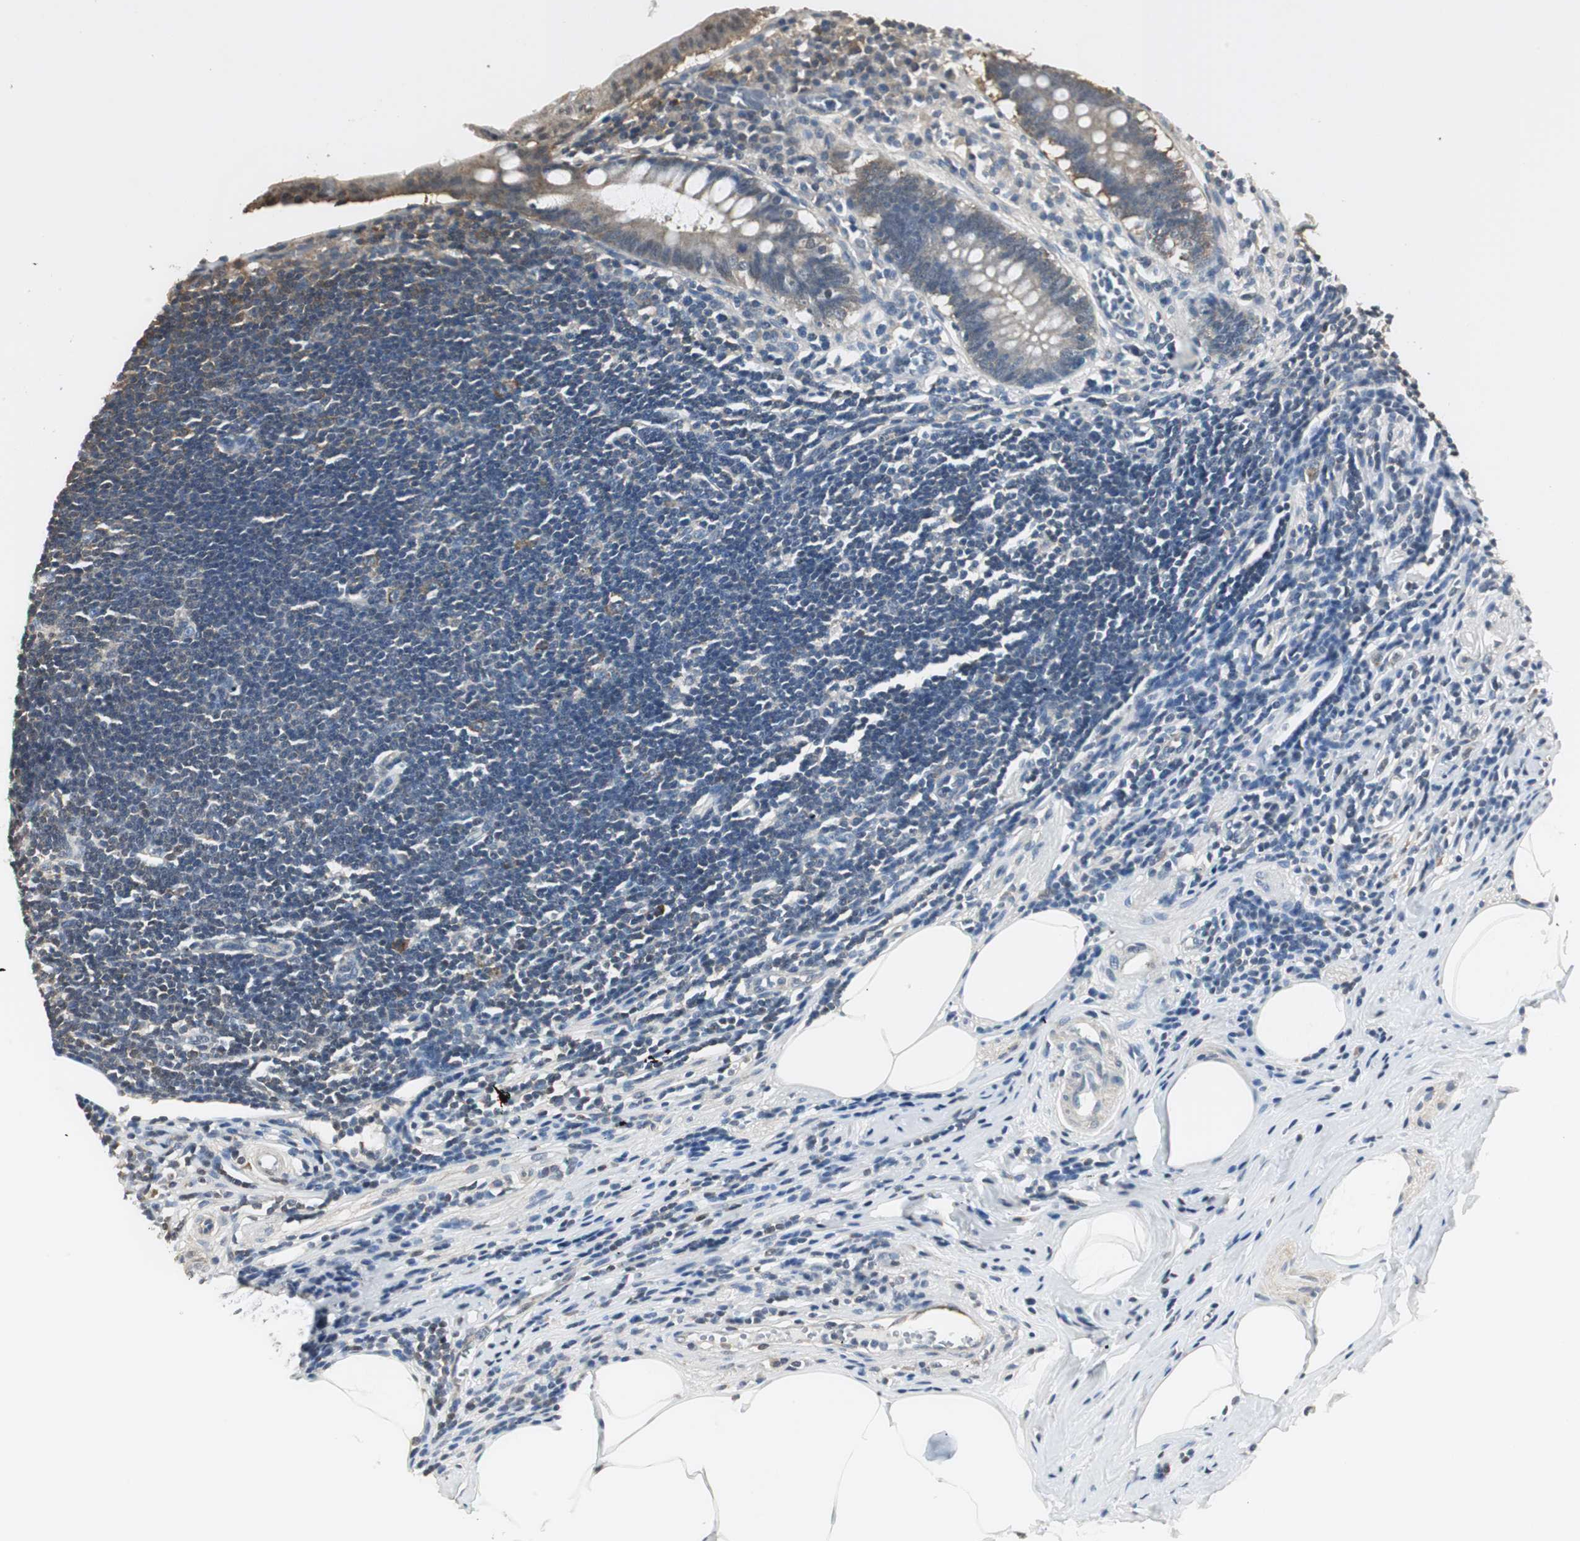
{"staining": {"intensity": "moderate", "quantity": ">75%", "location": "cytoplasmic/membranous"}, "tissue": "appendix", "cell_type": "Glandular cells", "image_type": "normal", "snomed": [{"axis": "morphology", "description": "Normal tissue, NOS"}, {"axis": "topography", "description": "Appendix"}], "caption": "High-power microscopy captured an IHC histopathology image of normal appendix, revealing moderate cytoplasmic/membranous positivity in approximately >75% of glandular cells. The protein is shown in brown color, while the nuclei are stained blue.", "gene": "CCT5", "patient": {"sex": "female", "age": 50}}